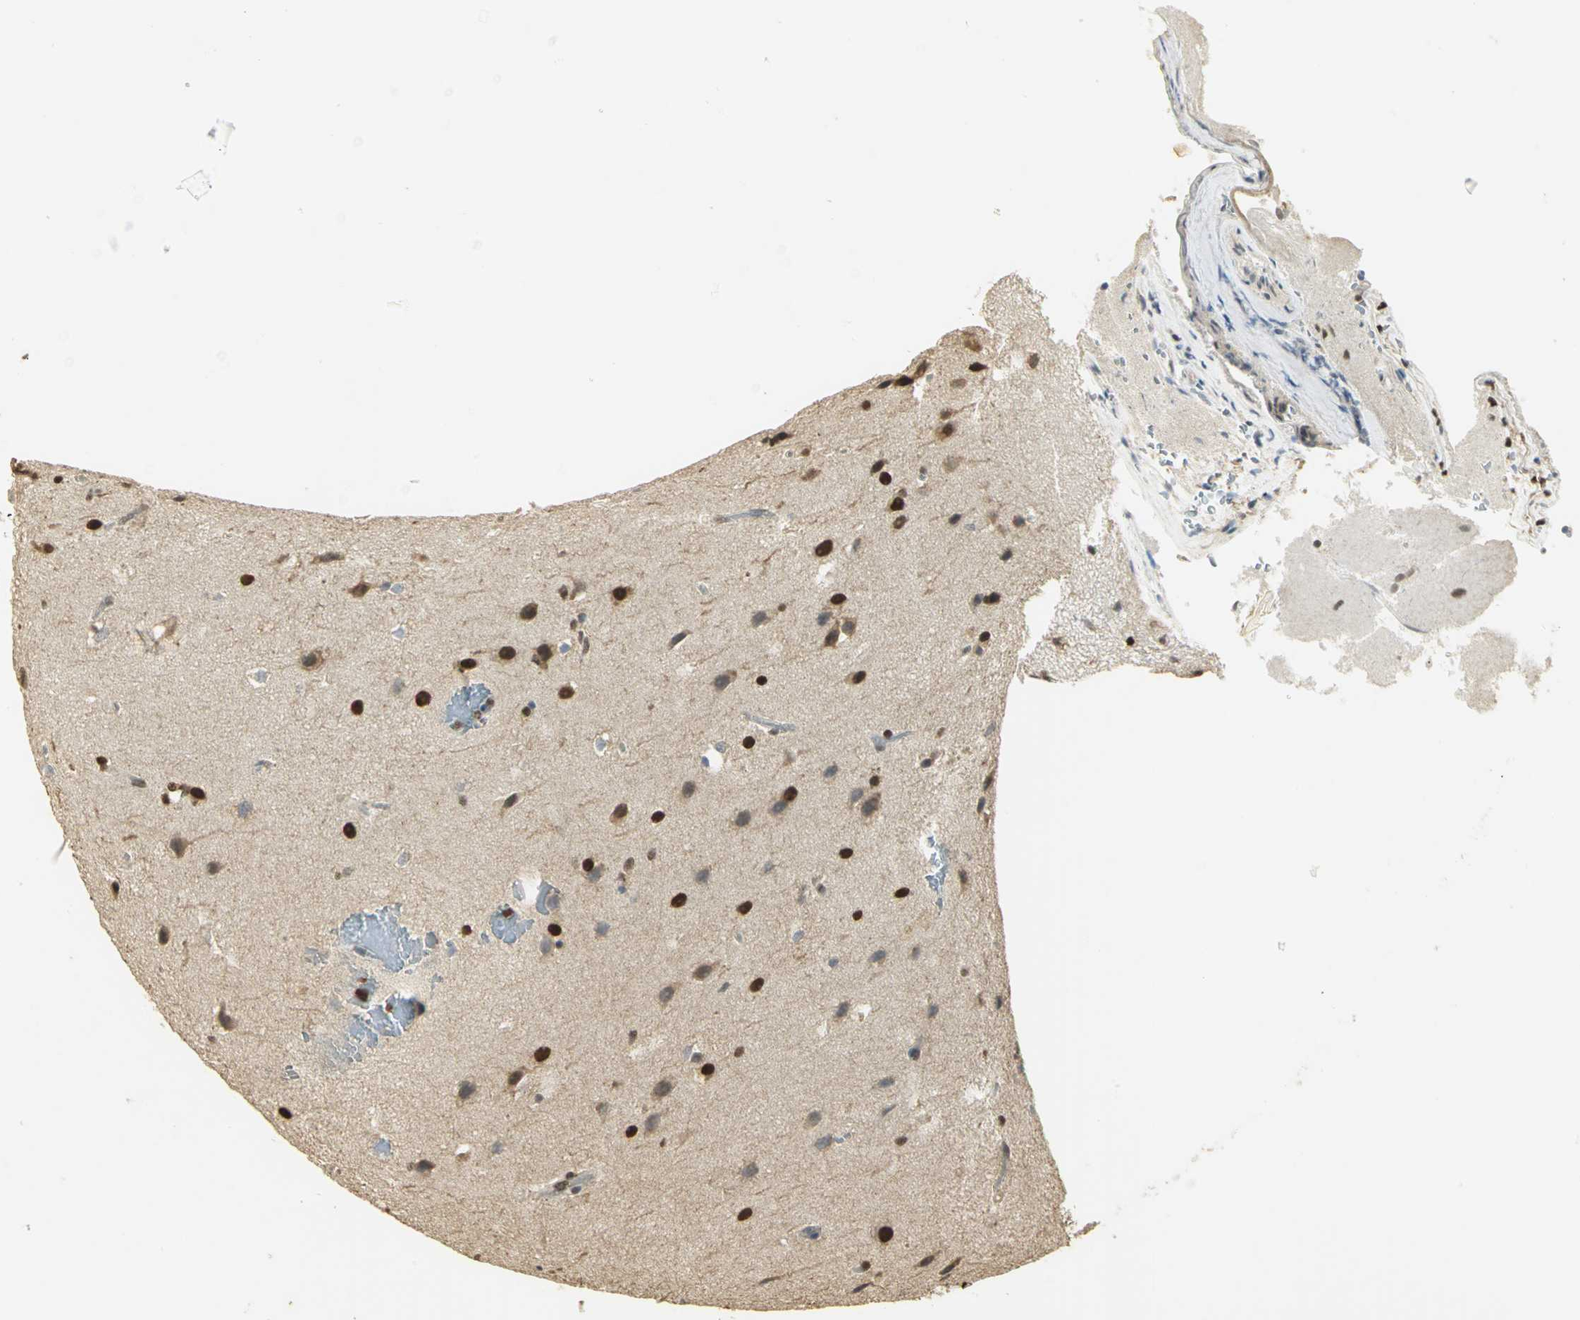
{"staining": {"intensity": "strong", "quantity": ">75%", "location": "nuclear"}, "tissue": "glioma", "cell_type": "Tumor cells", "image_type": "cancer", "snomed": [{"axis": "morphology", "description": "Glioma, malignant, Low grade"}, {"axis": "topography", "description": "Cerebral cortex"}], "caption": "Protein analysis of glioma tissue shows strong nuclear expression in about >75% of tumor cells. (brown staining indicates protein expression, while blue staining denotes nuclei).", "gene": "SET", "patient": {"sex": "female", "age": 47}}